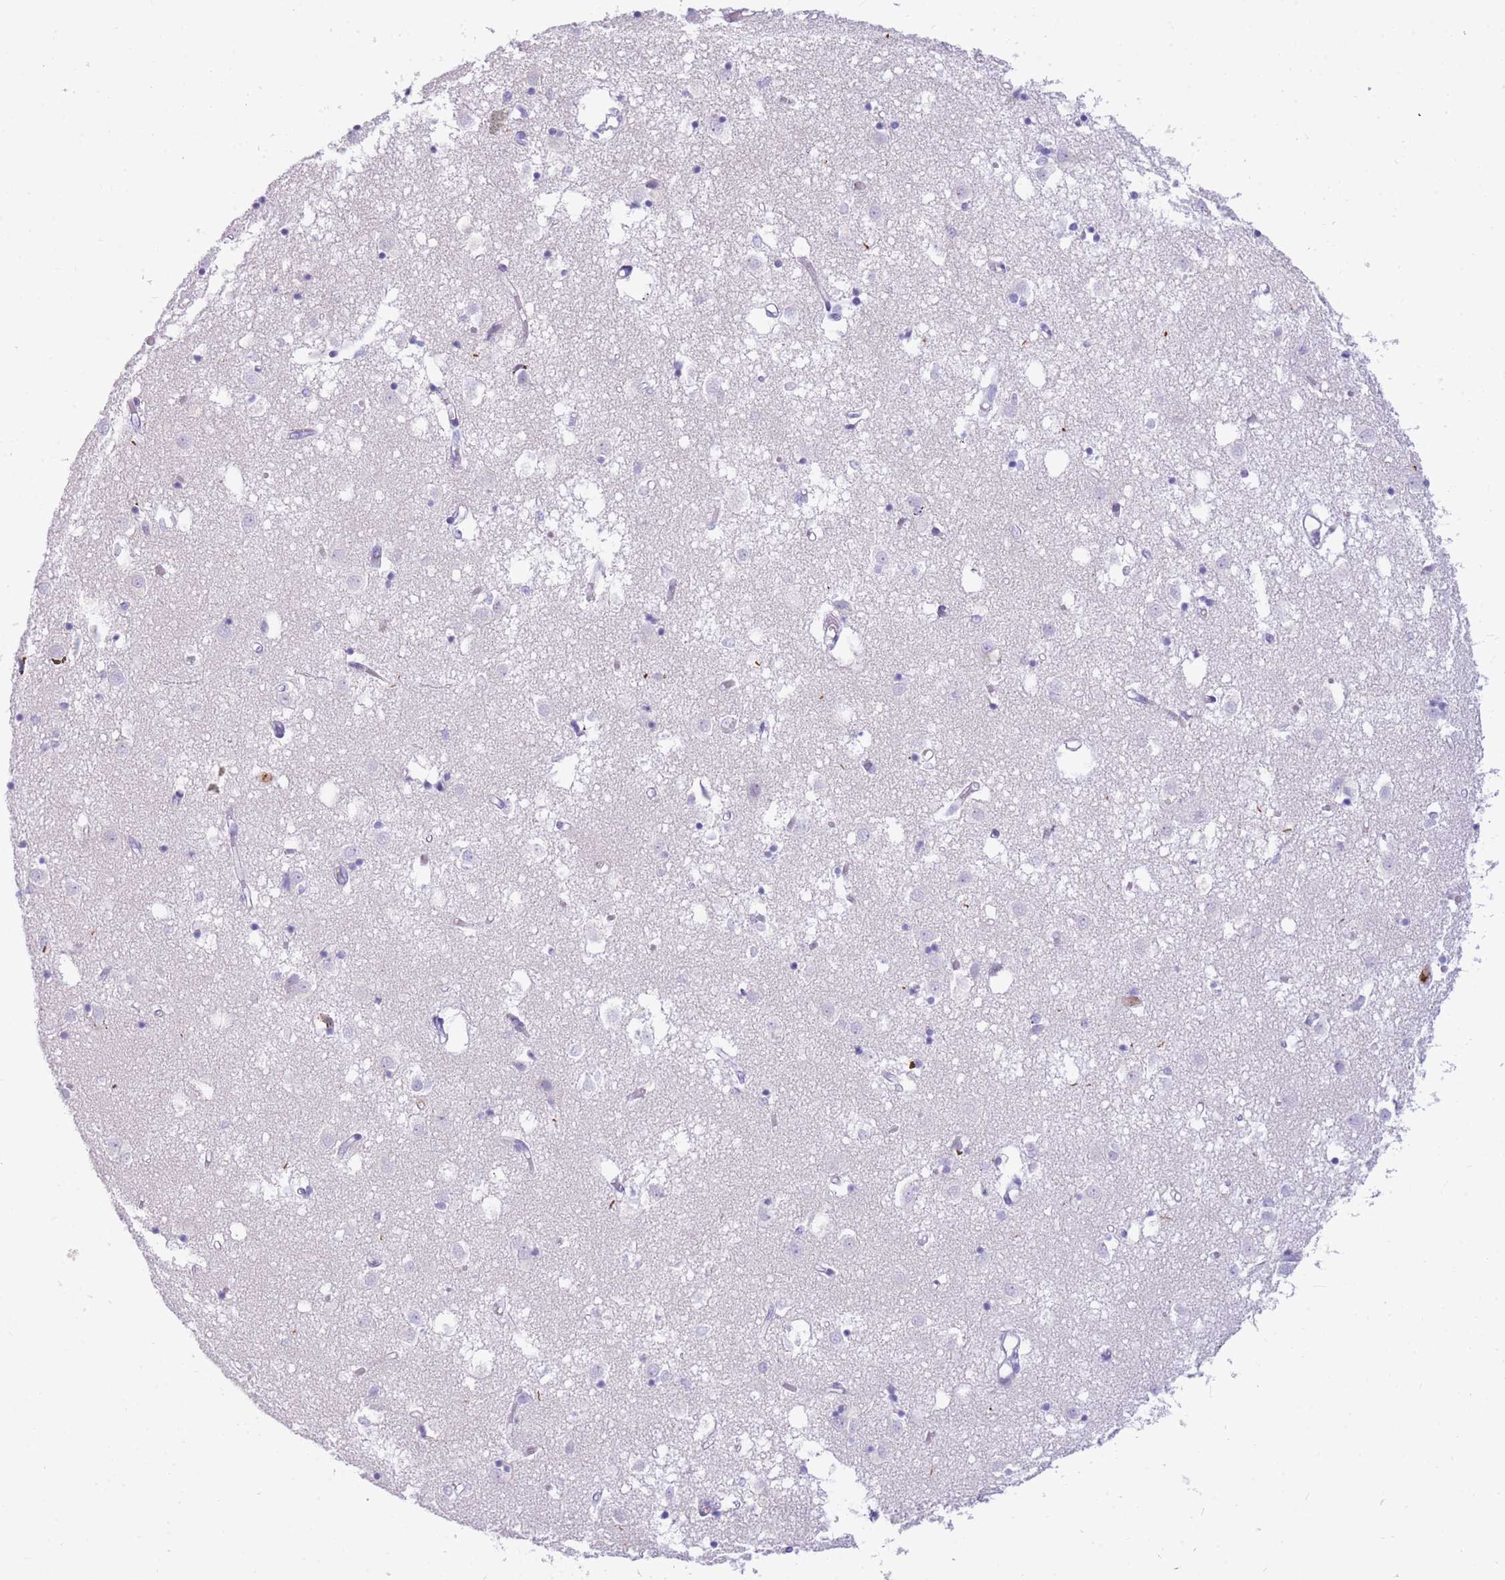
{"staining": {"intensity": "negative", "quantity": "none", "location": "none"}, "tissue": "caudate", "cell_type": "Glial cells", "image_type": "normal", "snomed": [{"axis": "morphology", "description": "Normal tissue, NOS"}, {"axis": "topography", "description": "Lateral ventricle wall"}], "caption": "This is an immunohistochemistry histopathology image of normal caudate. There is no positivity in glial cells.", "gene": "TPSAB1", "patient": {"sex": "male", "age": 70}}